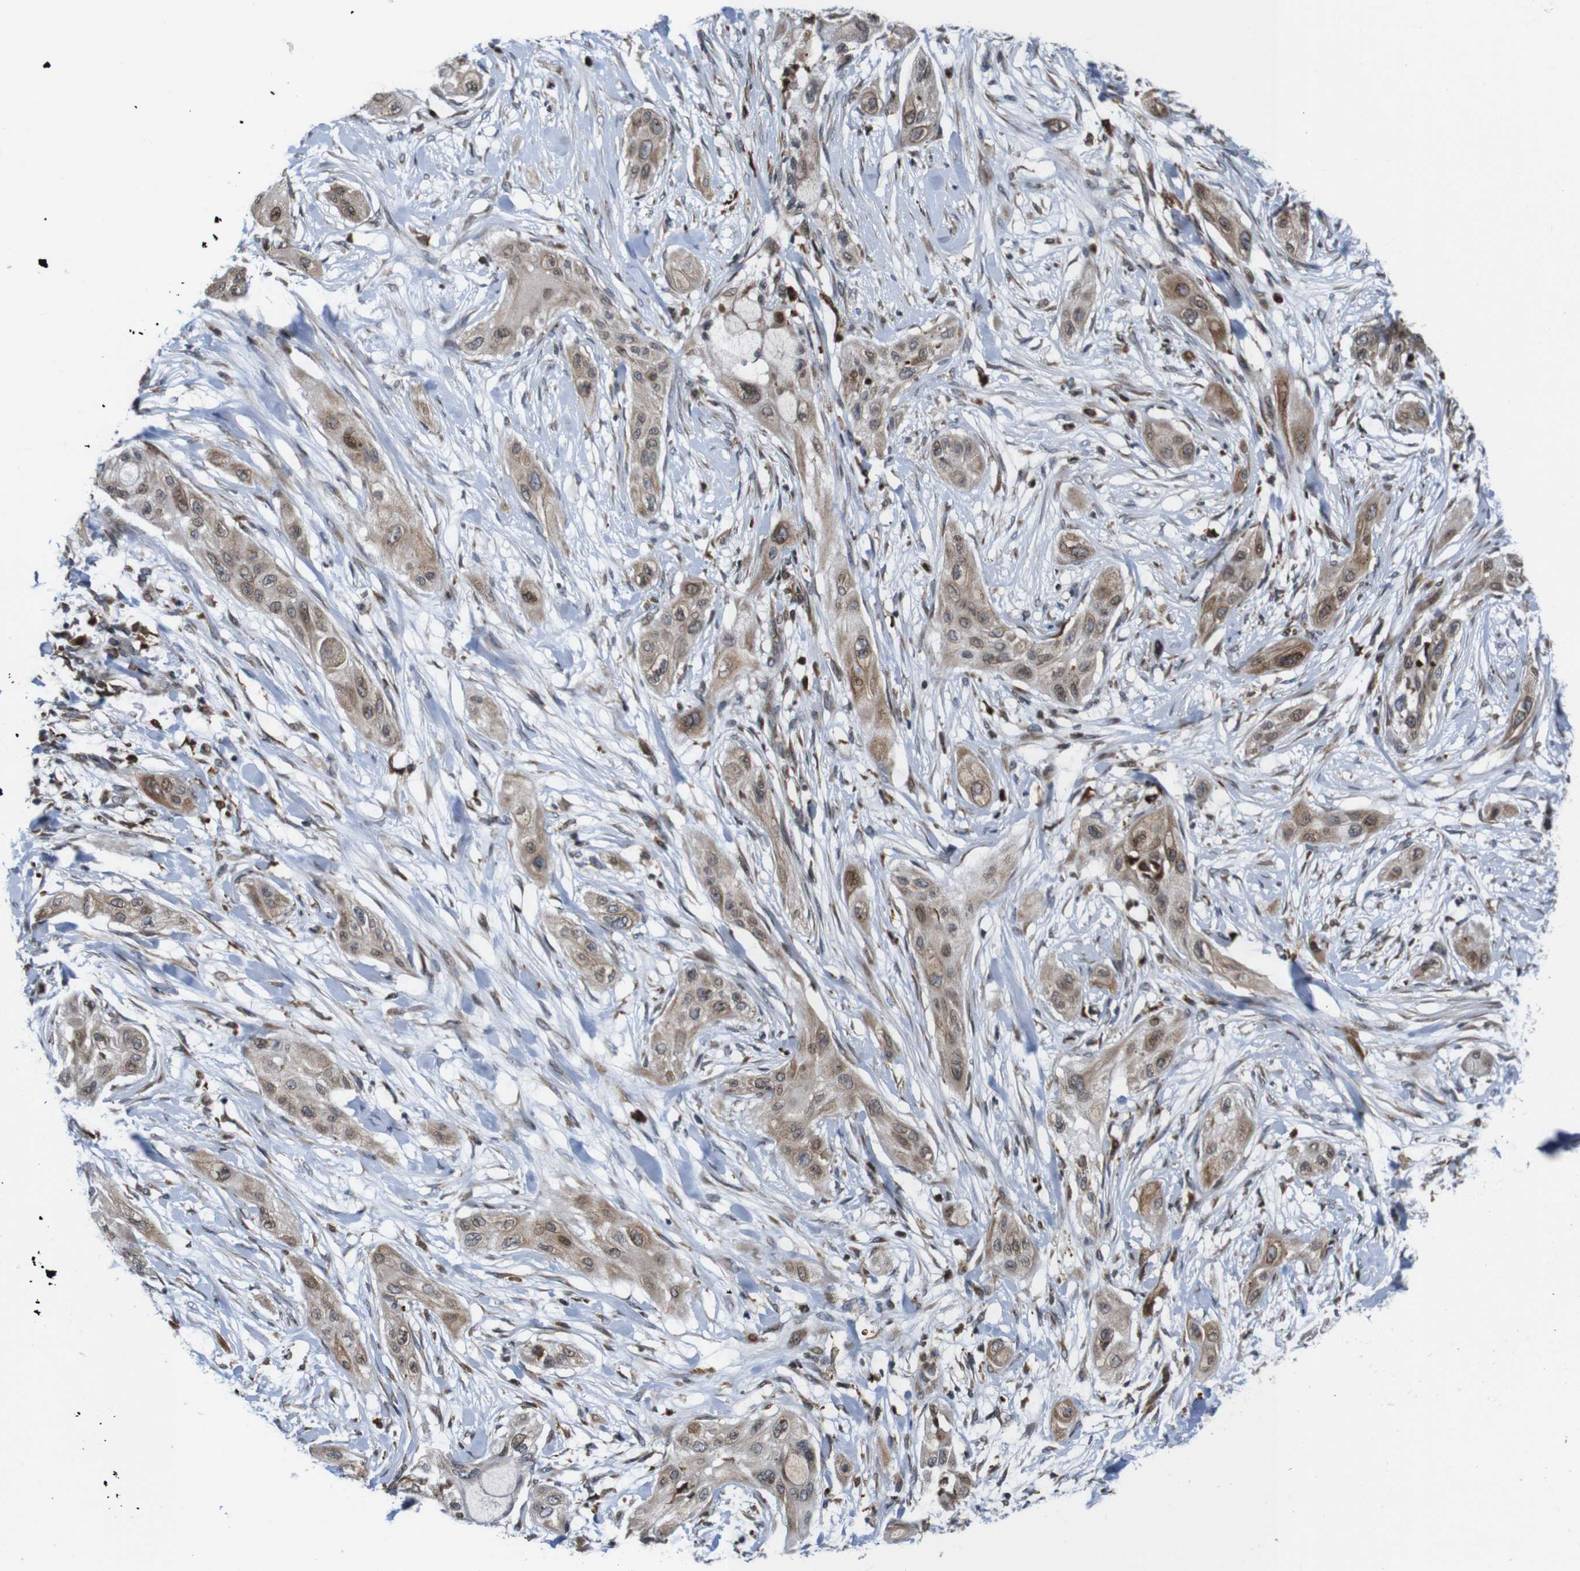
{"staining": {"intensity": "weak", "quantity": ">75%", "location": "cytoplasmic/membranous,nuclear"}, "tissue": "lung cancer", "cell_type": "Tumor cells", "image_type": "cancer", "snomed": [{"axis": "morphology", "description": "Squamous cell carcinoma, NOS"}, {"axis": "topography", "description": "Lung"}], "caption": "DAB immunohistochemical staining of human squamous cell carcinoma (lung) reveals weak cytoplasmic/membranous and nuclear protein staining in about >75% of tumor cells. (DAB IHC, brown staining for protein, blue staining for nuclei).", "gene": "PTPN1", "patient": {"sex": "female", "age": 47}}